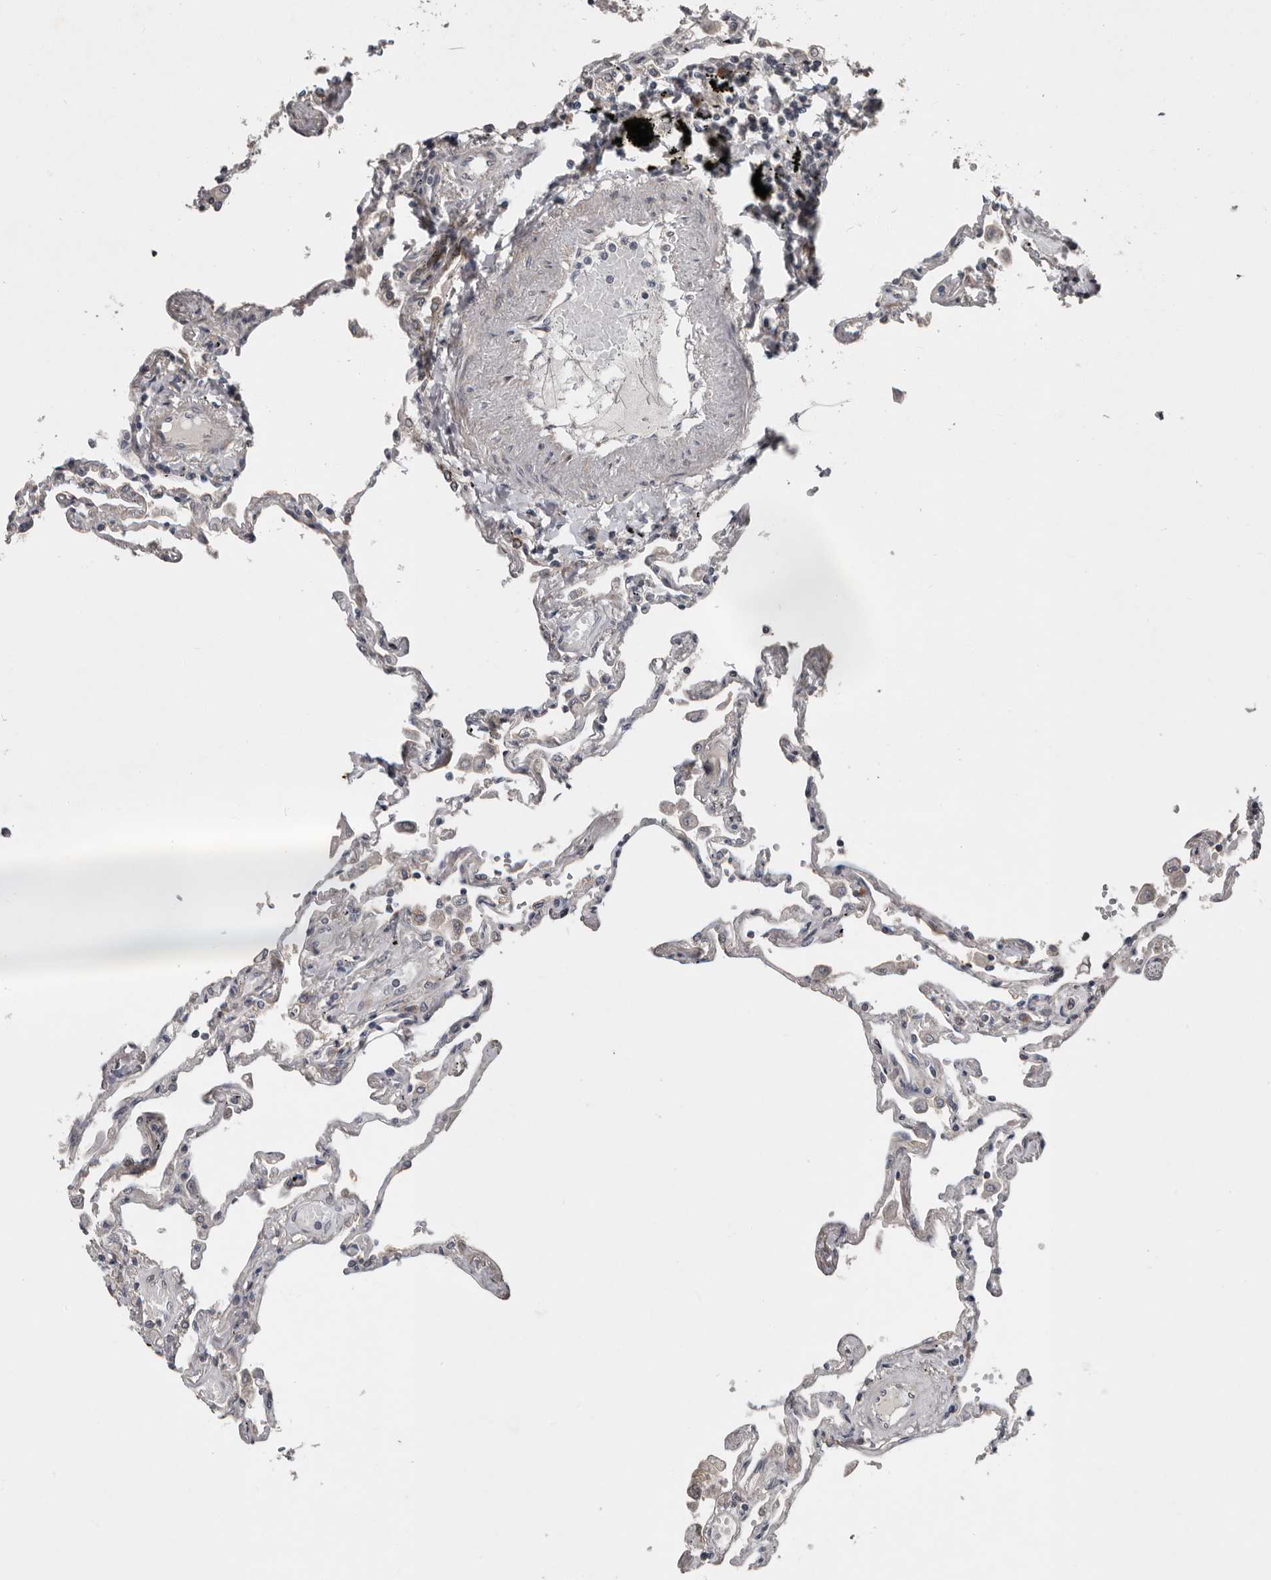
{"staining": {"intensity": "weak", "quantity": "<25%", "location": "cytoplasmic/membranous"}, "tissue": "lung", "cell_type": "Alveolar cells", "image_type": "normal", "snomed": [{"axis": "morphology", "description": "Normal tissue, NOS"}, {"axis": "topography", "description": "Lung"}], "caption": "High power microscopy micrograph of an IHC micrograph of normal lung, revealing no significant expression in alveolar cells.", "gene": "CHML", "patient": {"sex": "female", "age": 67}}